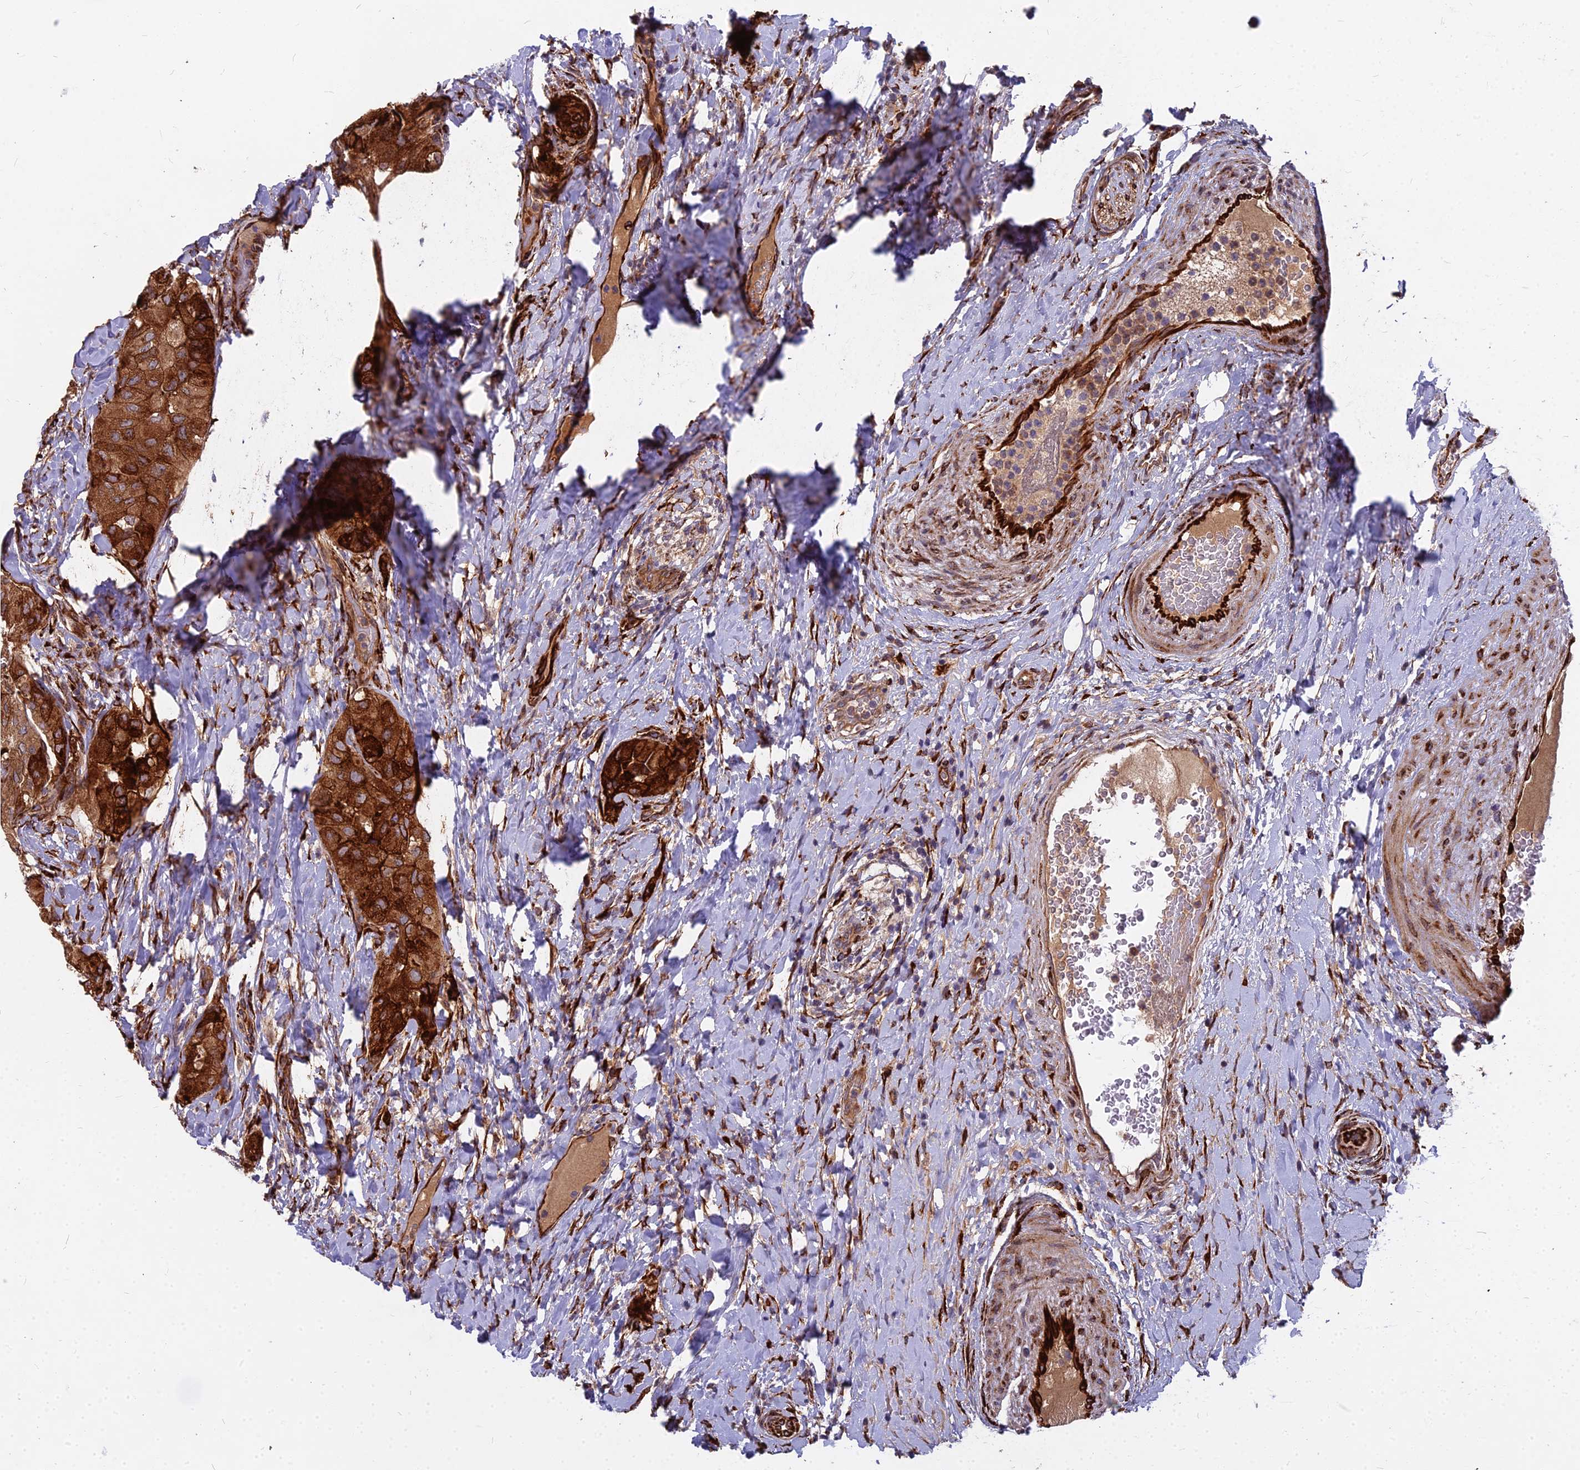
{"staining": {"intensity": "strong", "quantity": ">75%", "location": "cytoplasmic/membranous"}, "tissue": "thyroid cancer", "cell_type": "Tumor cells", "image_type": "cancer", "snomed": [{"axis": "morphology", "description": "Normal tissue, NOS"}, {"axis": "morphology", "description": "Papillary adenocarcinoma, NOS"}, {"axis": "topography", "description": "Thyroid gland"}], "caption": "High-power microscopy captured an IHC micrograph of papillary adenocarcinoma (thyroid), revealing strong cytoplasmic/membranous expression in approximately >75% of tumor cells.", "gene": "NDUFAF7", "patient": {"sex": "female", "age": 59}}